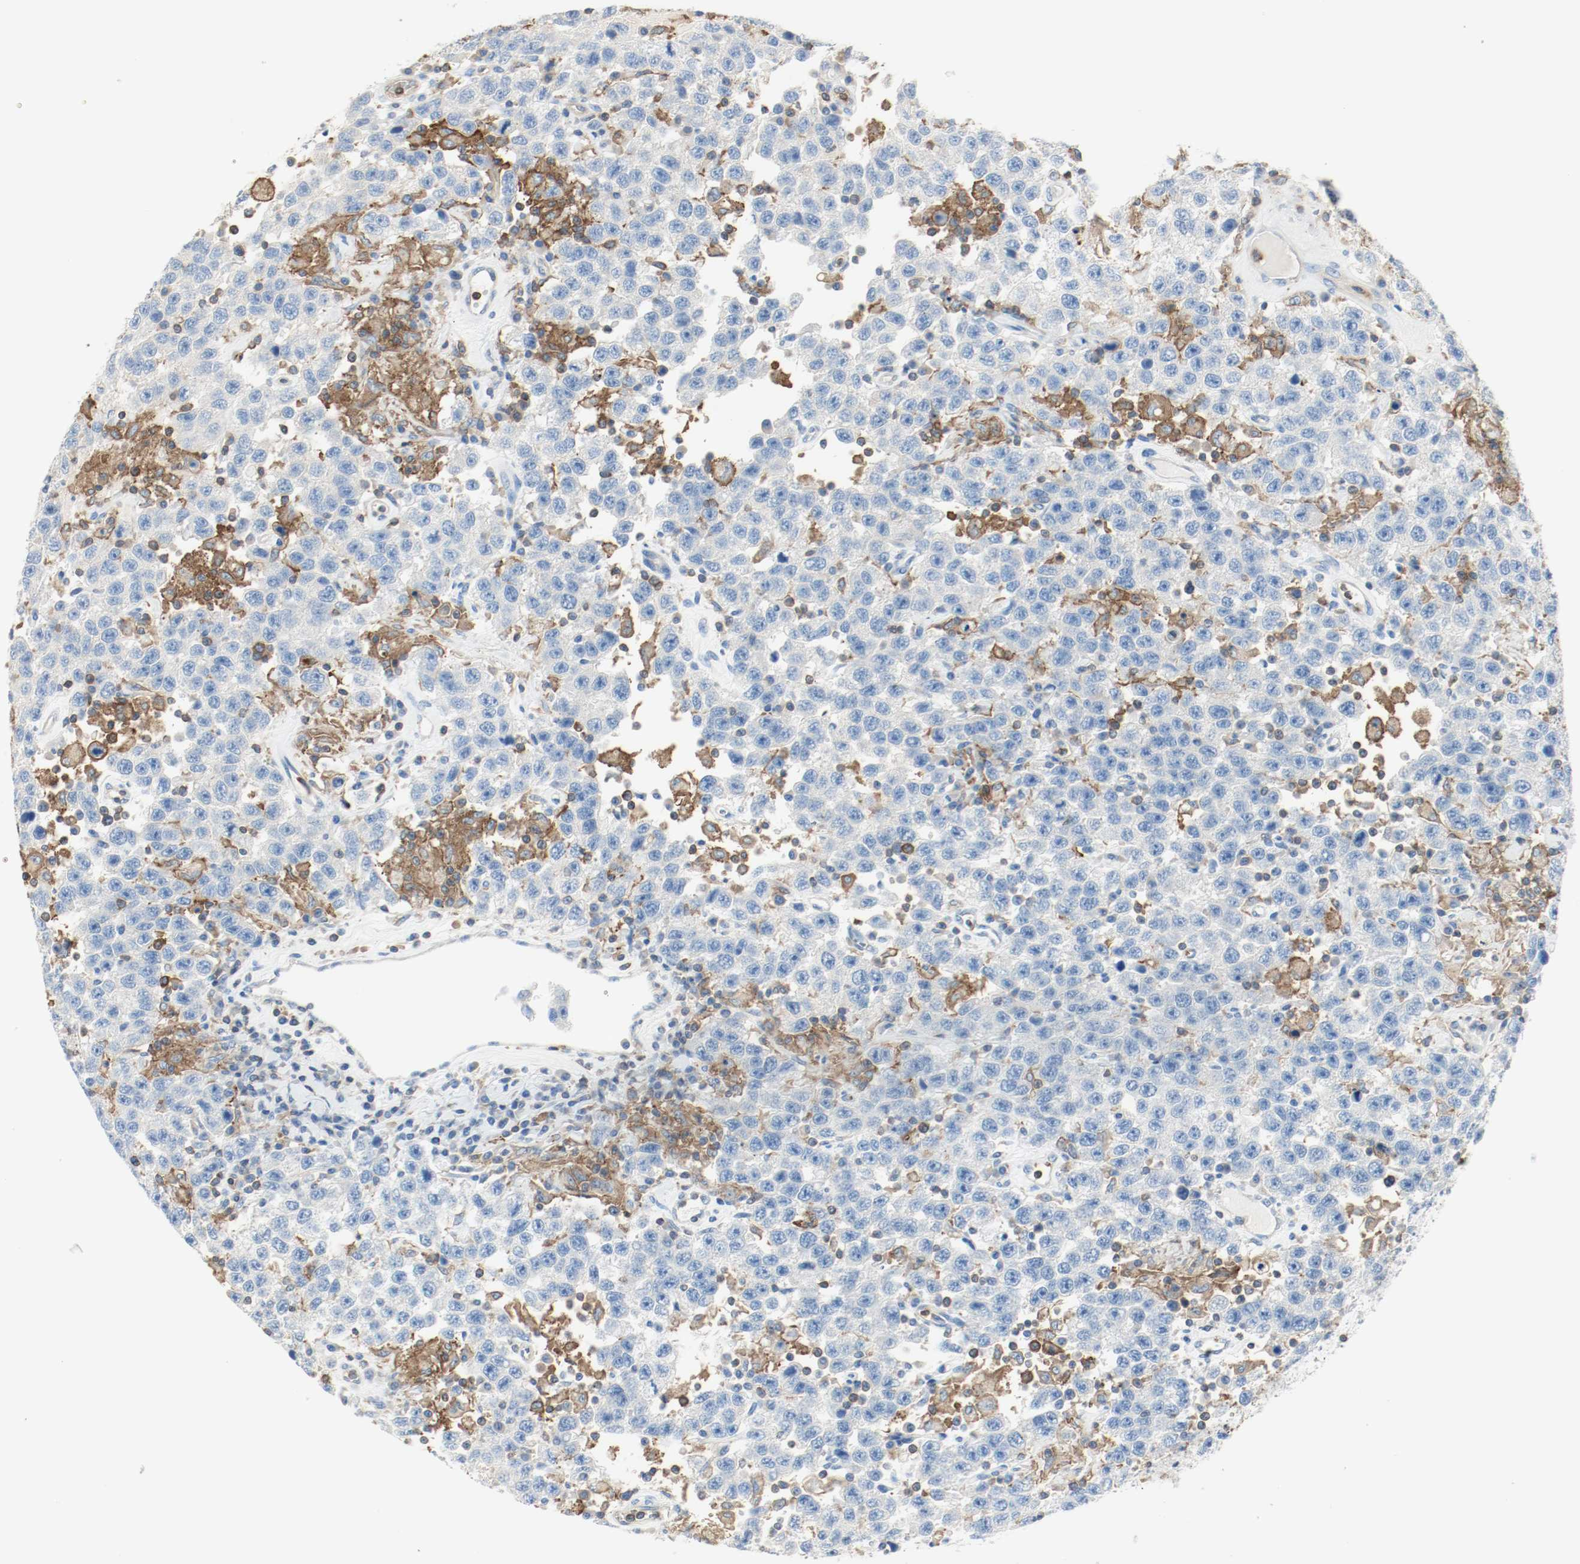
{"staining": {"intensity": "negative", "quantity": "none", "location": "none"}, "tissue": "testis cancer", "cell_type": "Tumor cells", "image_type": "cancer", "snomed": [{"axis": "morphology", "description": "Seminoma, NOS"}, {"axis": "topography", "description": "Testis"}], "caption": "High magnification brightfield microscopy of testis seminoma stained with DAB (brown) and counterstained with hematoxylin (blue): tumor cells show no significant staining.", "gene": "ARPC1B", "patient": {"sex": "male", "age": 41}}